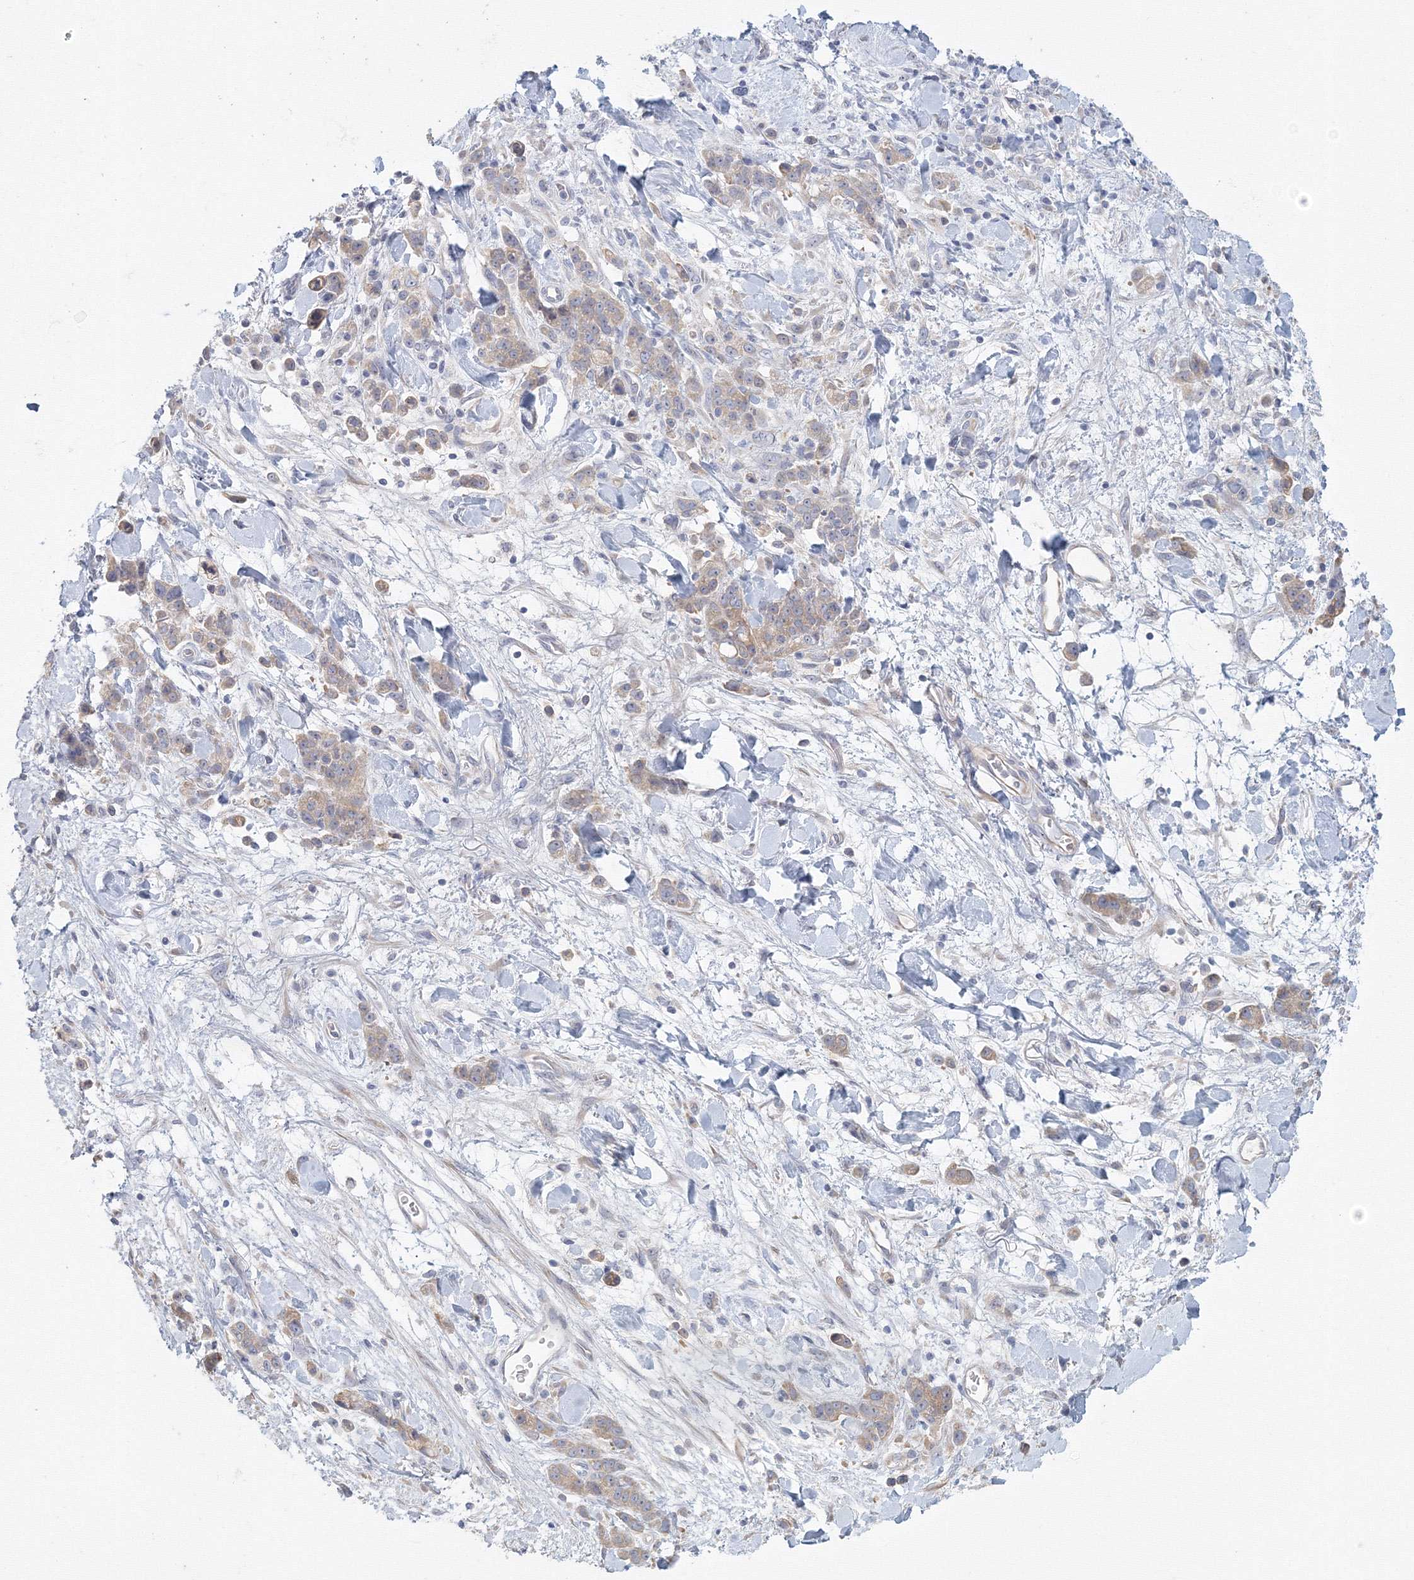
{"staining": {"intensity": "weak", "quantity": "25%-75%", "location": "cytoplasmic/membranous"}, "tissue": "stomach cancer", "cell_type": "Tumor cells", "image_type": "cancer", "snomed": [{"axis": "morphology", "description": "Normal tissue, NOS"}, {"axis": "morphology", "description": "Adenocarcinoma, NOS"}, {"axis": "topography", "description": "Stomach"}], "caption": "A brown stain shows weak cytoplasmic/membranous expression of a protein in human stomach cancer (adenocarcinoma) tumor cells.", "gene": "TACC2", "patient": {"sex": "male", "age": 82}}